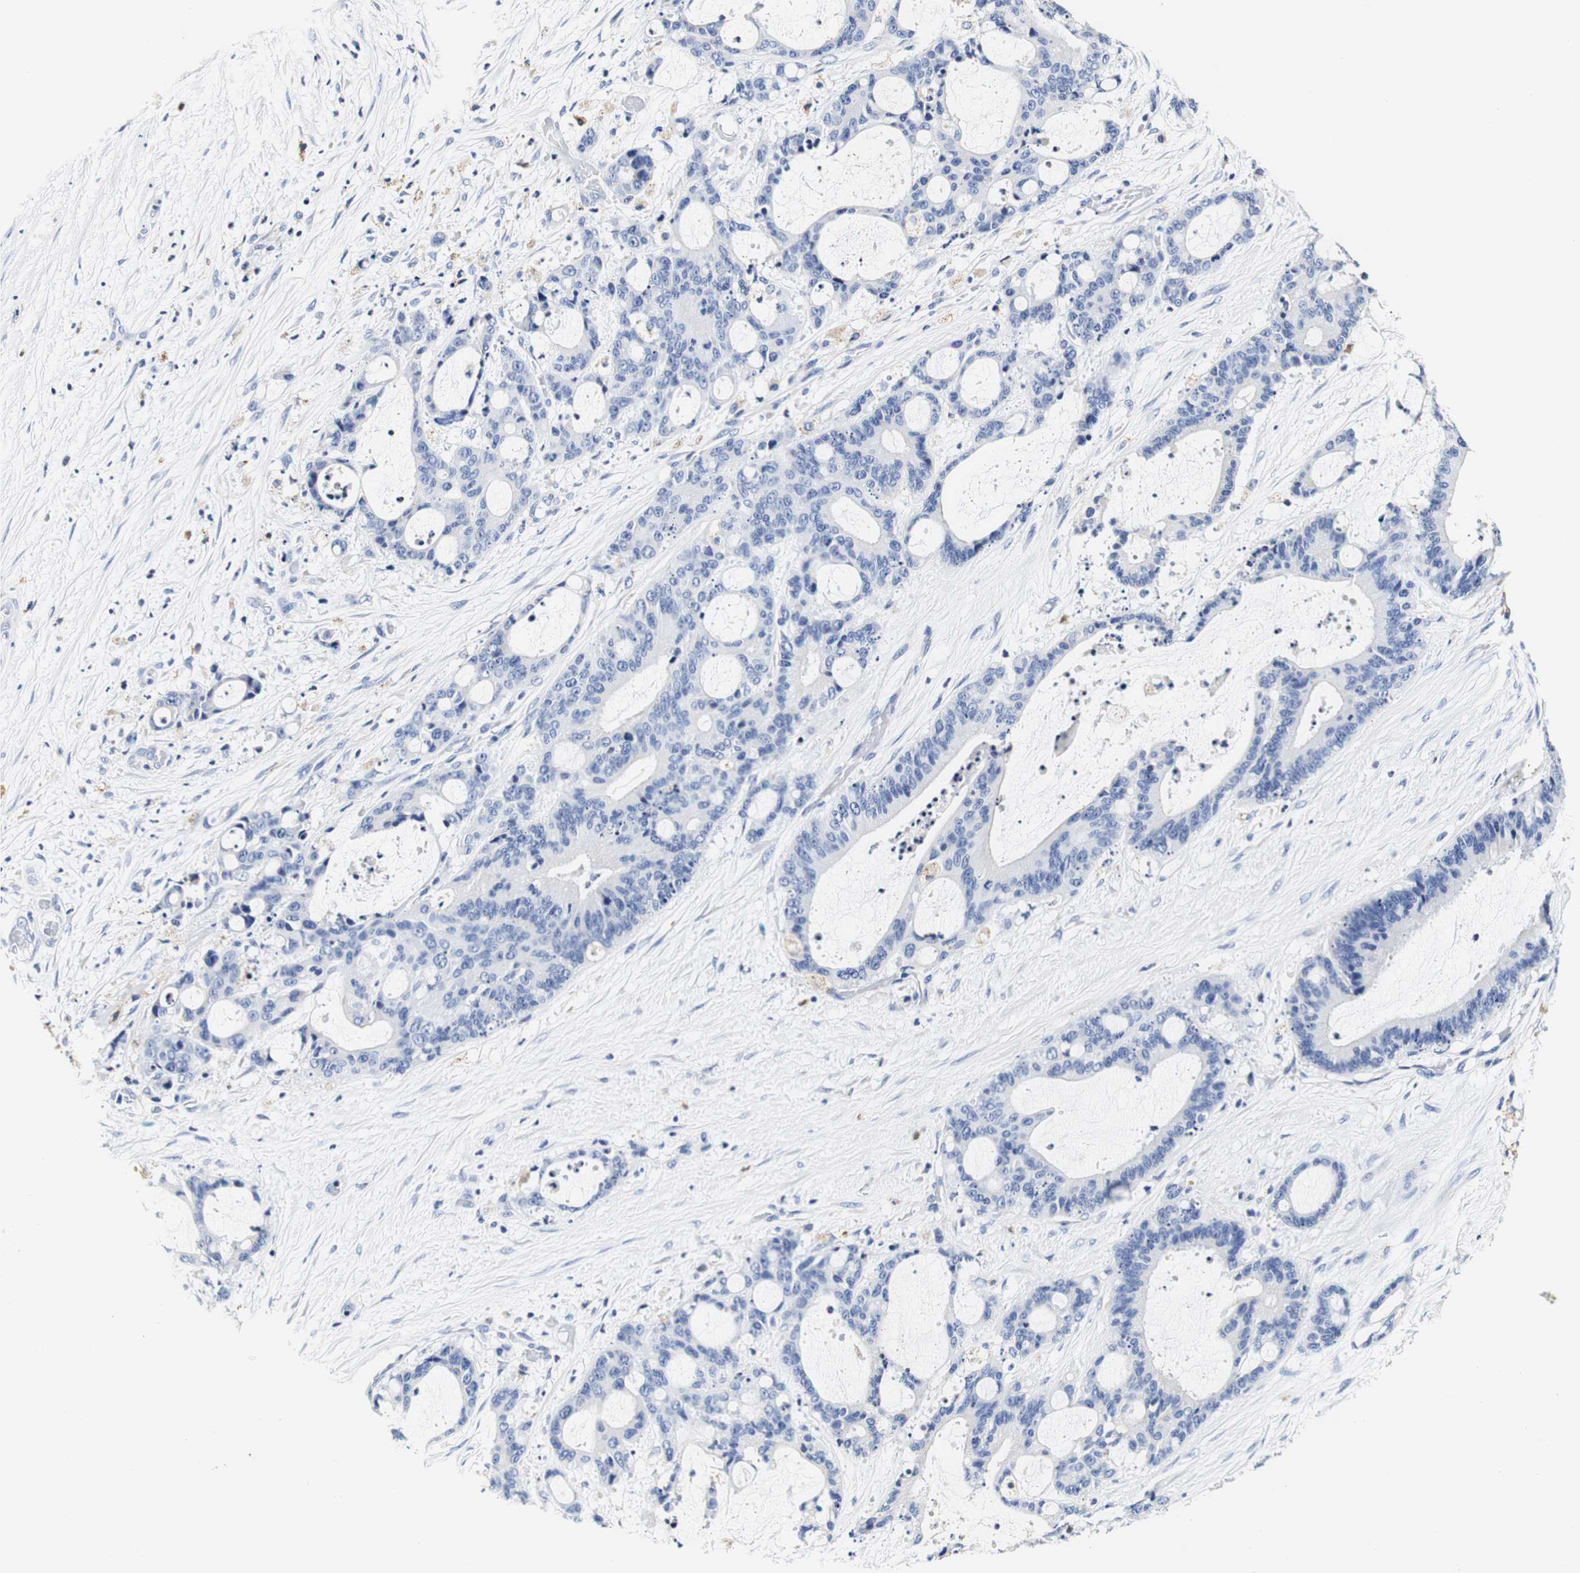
{"staining": {"intensity": "negative", "quantity": "none", "location": "none"}, "tissue": "liver cancer", "cell_type": "Tumor cells", "image_type": "cancer", "snomed": [{"axis": "morphology", "description": "Cholangiocarcinoma"}, {"axis": "topography", "description": "Liver"}], "caption": "The immunohistochemistry micrograph has no significant positivity in tumor cells of cholangiocarcinoma (liver) tissue. (DAB (3,3'-diaminobenzidine) IHC, high magnification).", "gene": "CAMK4", "patient": {"sex": "female", "age": 73}}